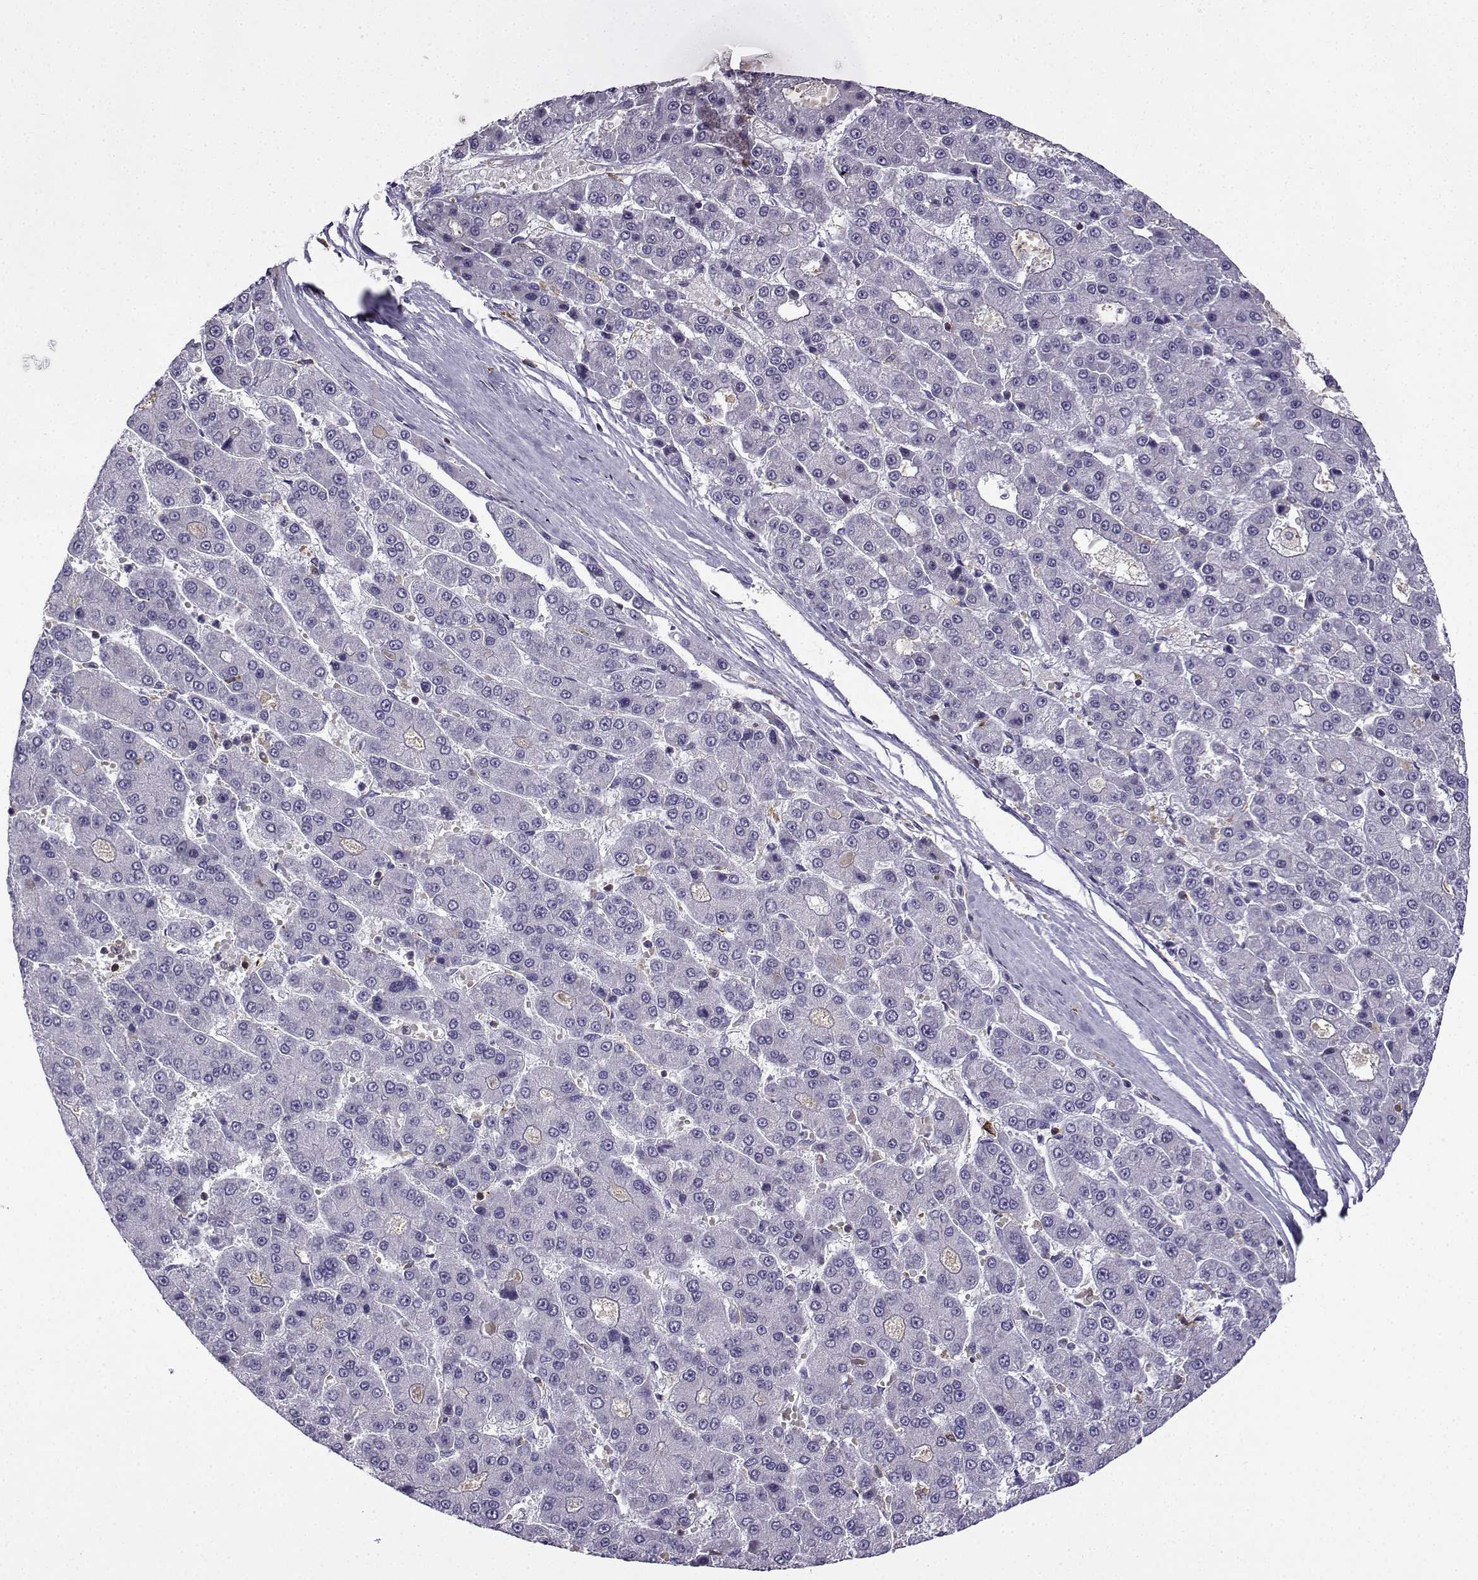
{"staining": {"intensity": "negative", "quantity": "none", "location": "none"}, "tissue": "liver cancer", "cell_type": "Tumor cells", "image_type": "cancer", "snomed": [{"axis": "morphology", "description": "Carcinoma, Hepatocellular, NOS"}, {"axis": "topography", "description": "Liver"}], "caption": "Liver cancer was stained to show a protein in brown. There is no significant expression in tumor cells. (Immunohistochemistry (ihc), brightfield microscopy, high magnification).", "gene": "DOCK10", "patient": {"sex": "male", "age": 70}}